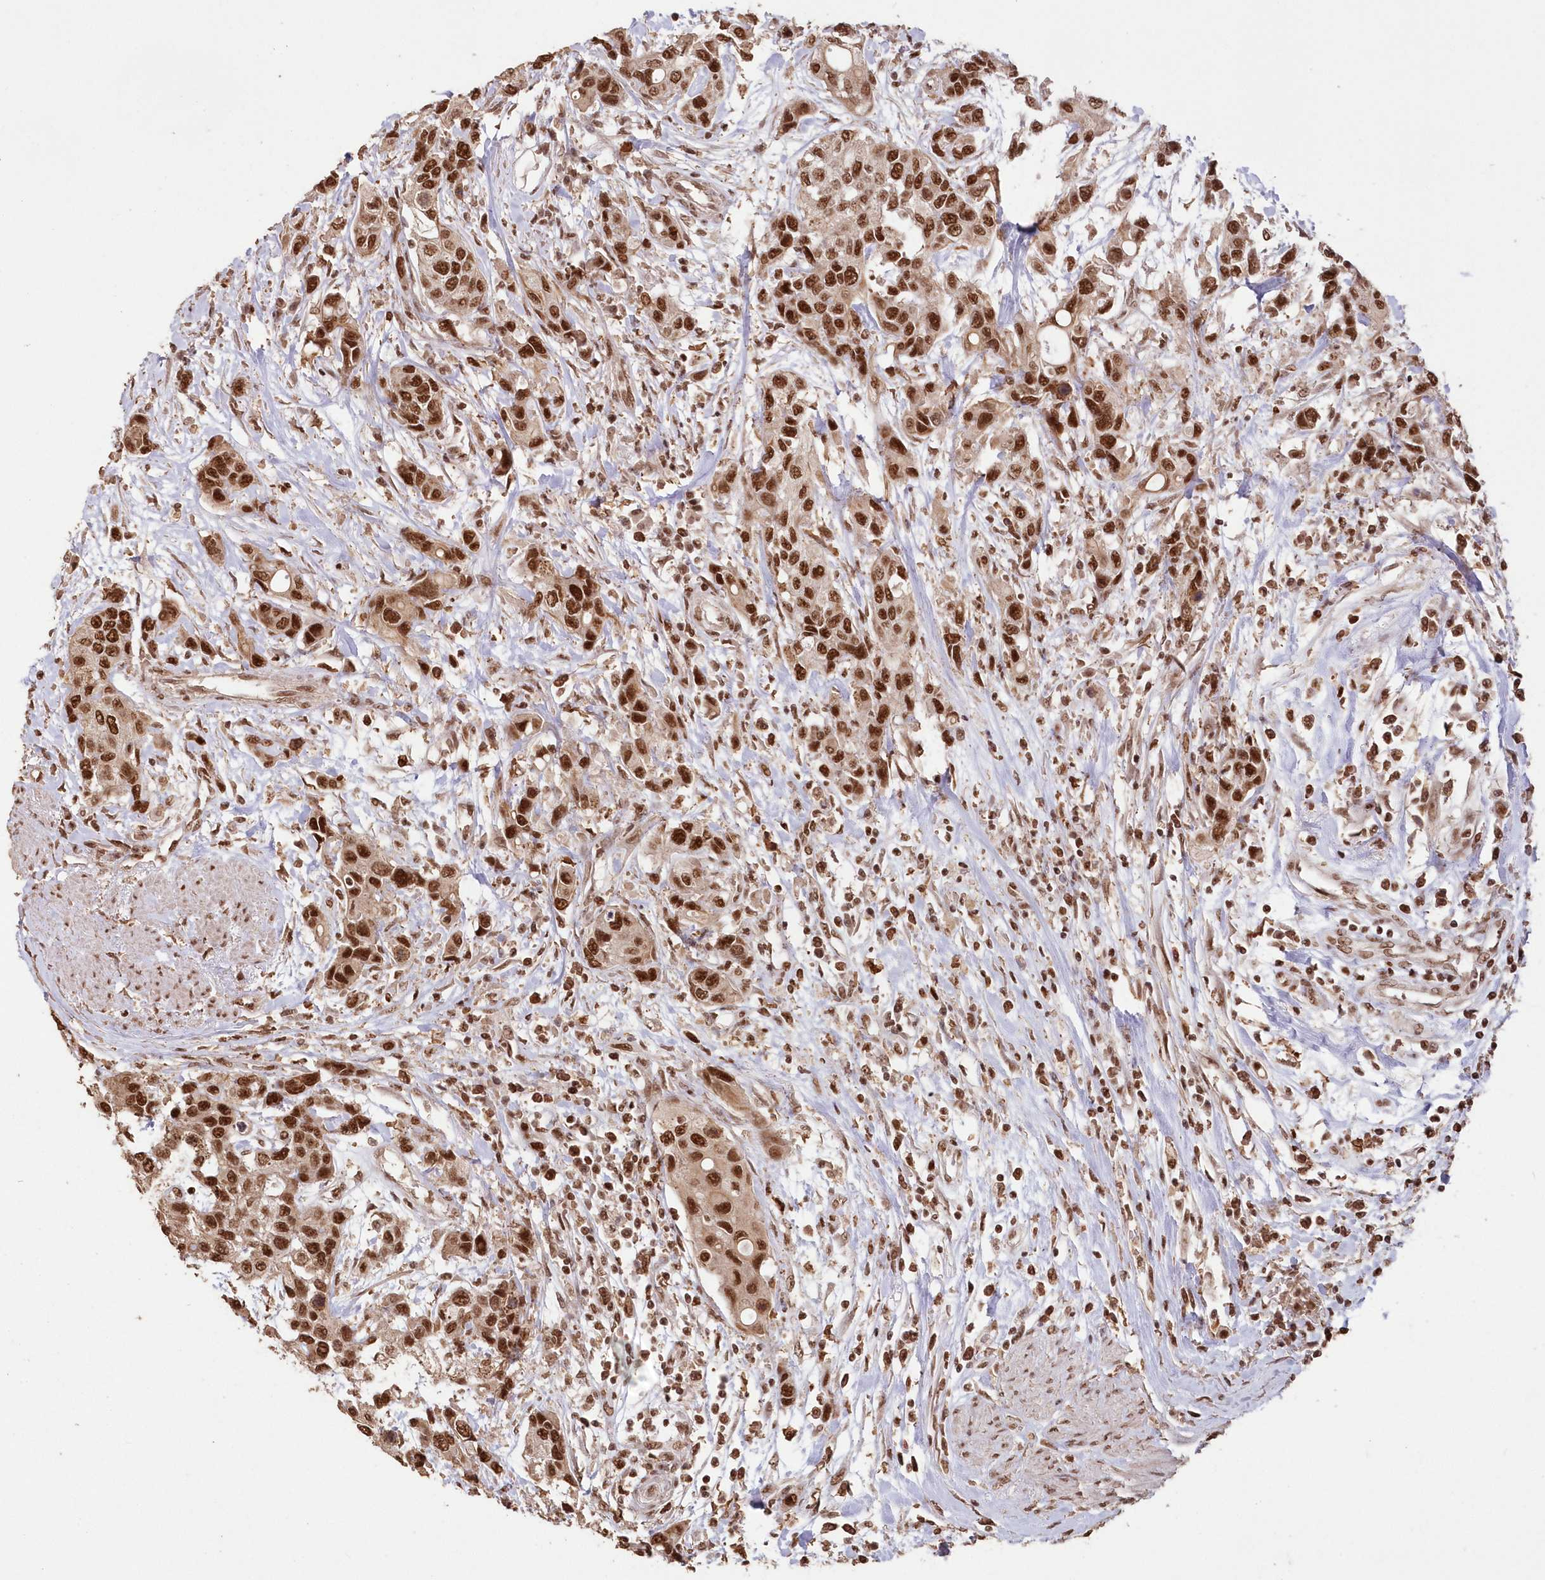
{"staining": {"intensity": "strong", "quantity": ">75%", "location": "nuclear"}, "tissue": "urothelial cancer", "cell_type": "Tumor cells", "image_type": "cancer", "snomed": [{"axis": "morphology", "description": "Normal tissue, NOS"}, {"axis": "morphology", "description": "Urothelial carcinoma, High grade"}, {"axis": "topography", "description": "Vascular tissue"}, {"axis": "topography", "description": "Urinary bladder"}], "caption": "Human urothelial cancer stained with a brown dye displays strong nuclear positive positivity in about >75% of tumor cells.", "gene": "PDS5A", "patient": {"sex": "female", "age": 56}}